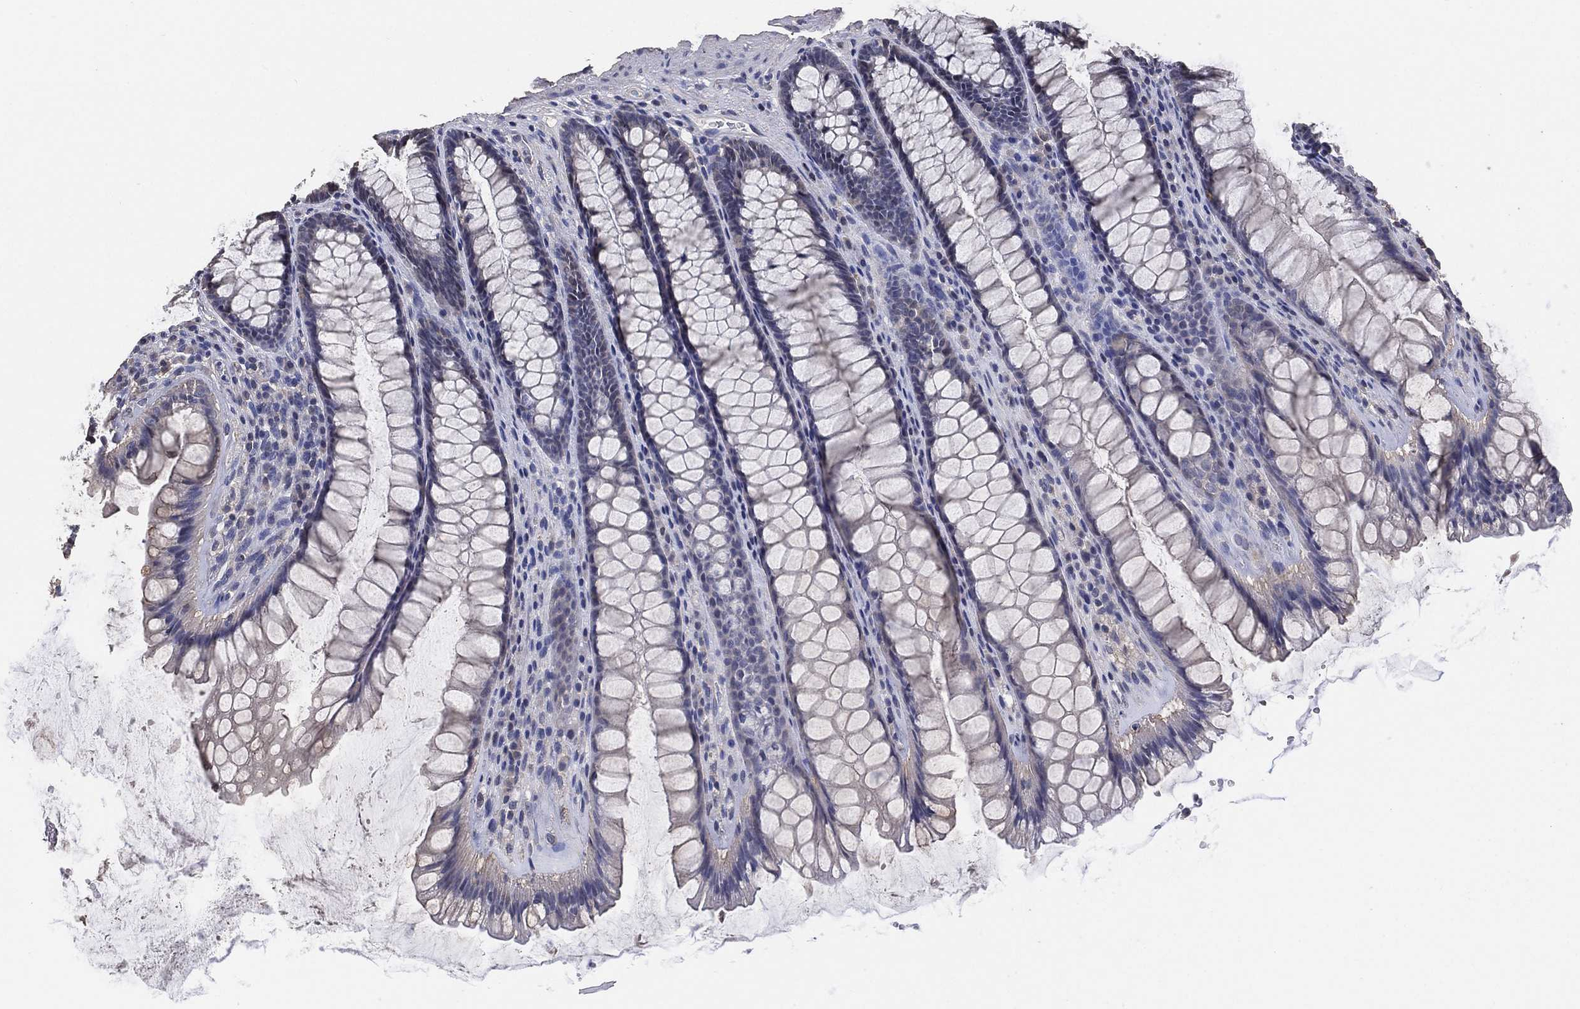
{"staining": {"intensity": "negative", "quantity": "none", "location": "none"}, "tissue": "rectum", "cell_type": "Glandular cells", "image_type": "normal", "snomed": [{"axis": "morphology", "description": "Normal tissue, NOS"}, {"axis": "topography", "description": "Rectum"}], "caption": "The immunohistochemistry image has no significant positivity in glandular cells of rectum. (IHC, brightfield microscopy, high magnification).", "gene": "KLK5", "patient": {"sex": "male", "age": 72}}